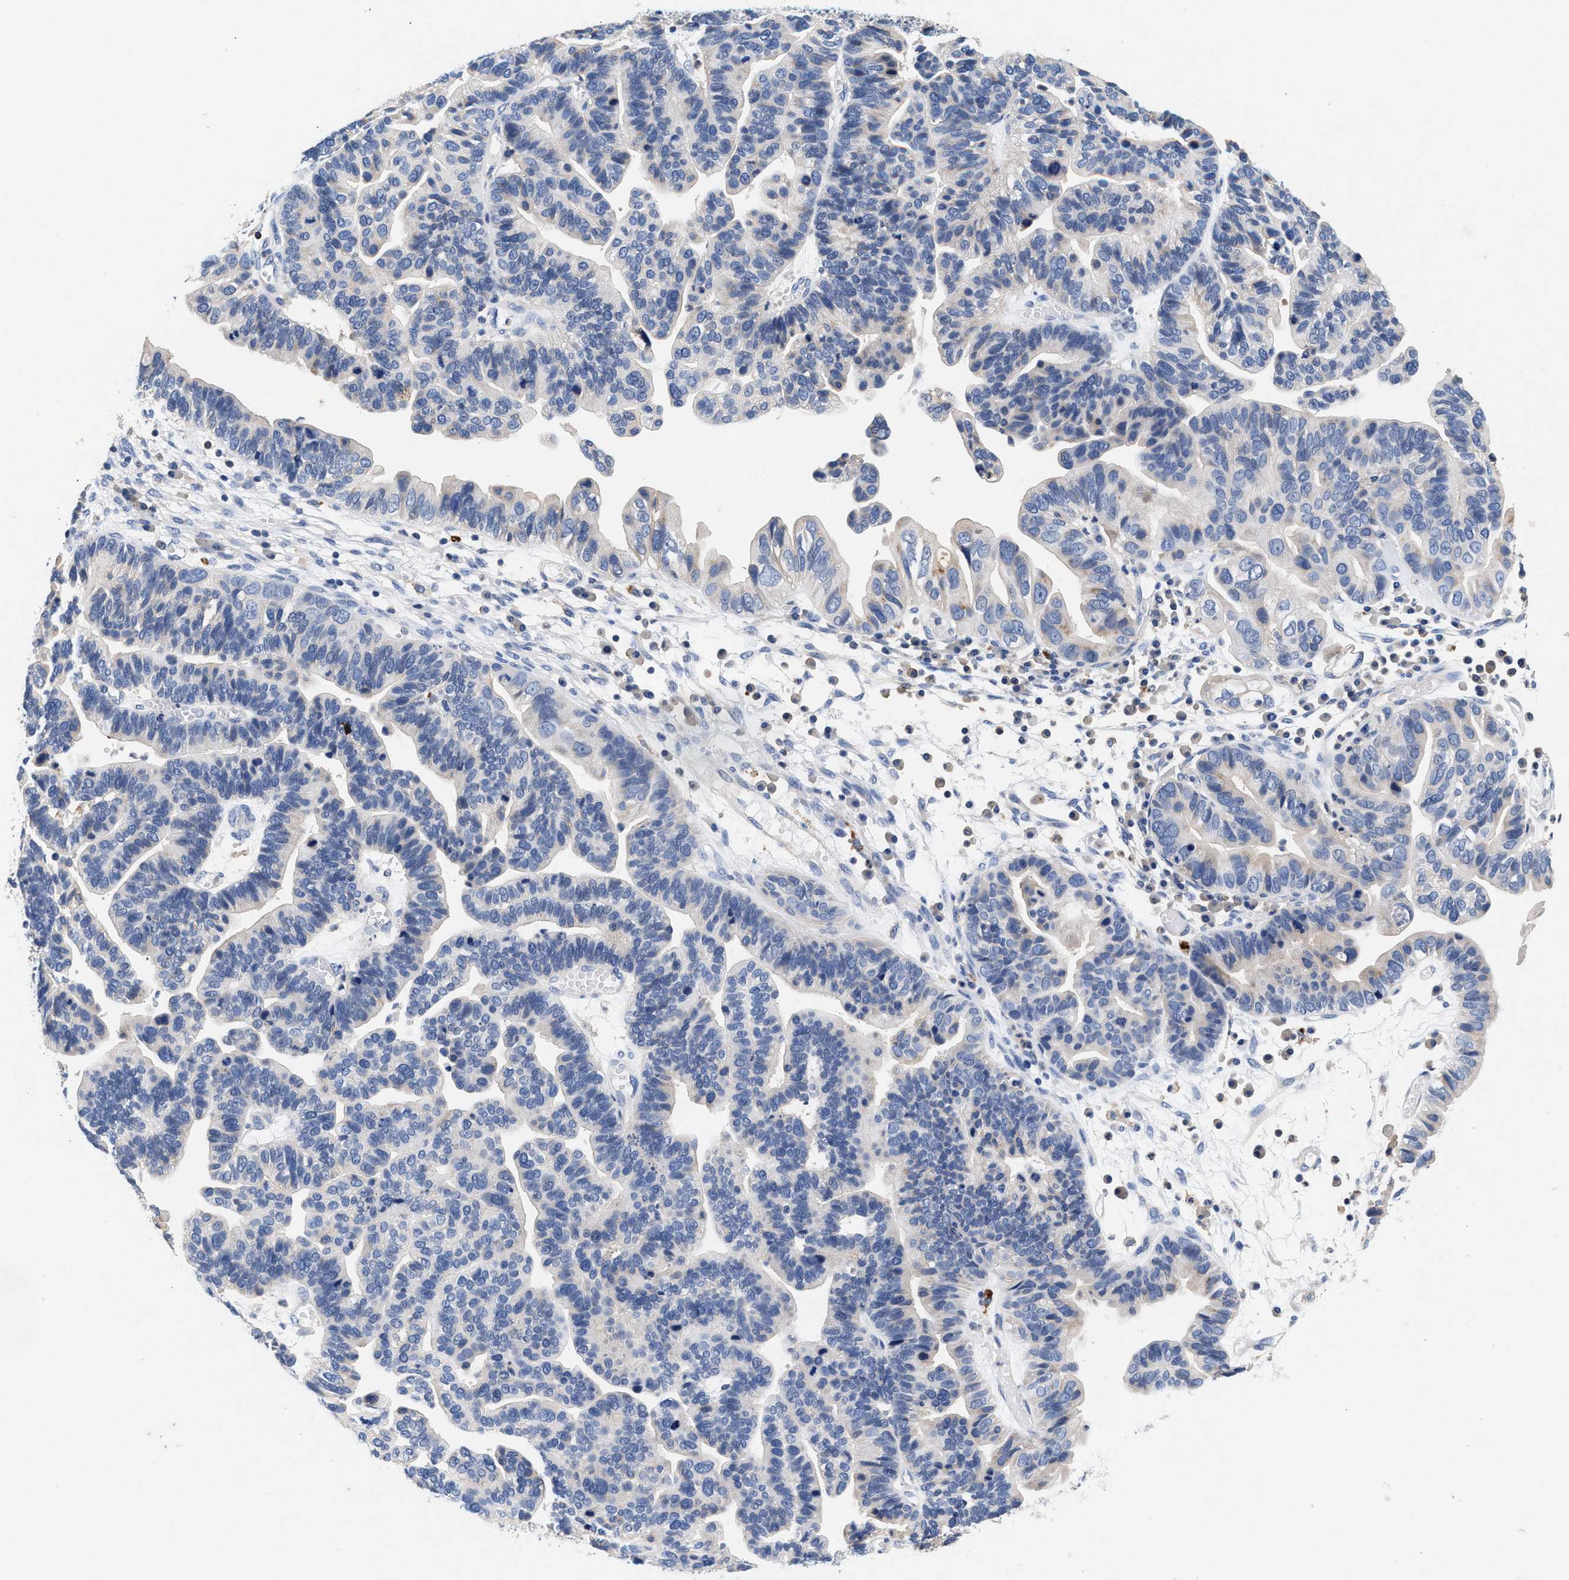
{"staining": {"intensity": "negative", "quantity": "none", "location": "none"}, "tissue": "ovarian cancer", "cell_type": "Tumor cells", "image_type": "cancer", "snomed": [{"axis": "morphology", "description": "Cystadenocarcinoma, serous, NOS"}, {"axis": "topography", "description": "Ovary"}], "caption": "IHC image of neoplastic tissue: ovarian cancer stained with DAB (3,3'-diaminobenzidine) demonstrates no significant protein expression in tumor cells.", "gene": "GNAI3", "patient": {"sex": "female", "age": 56}}